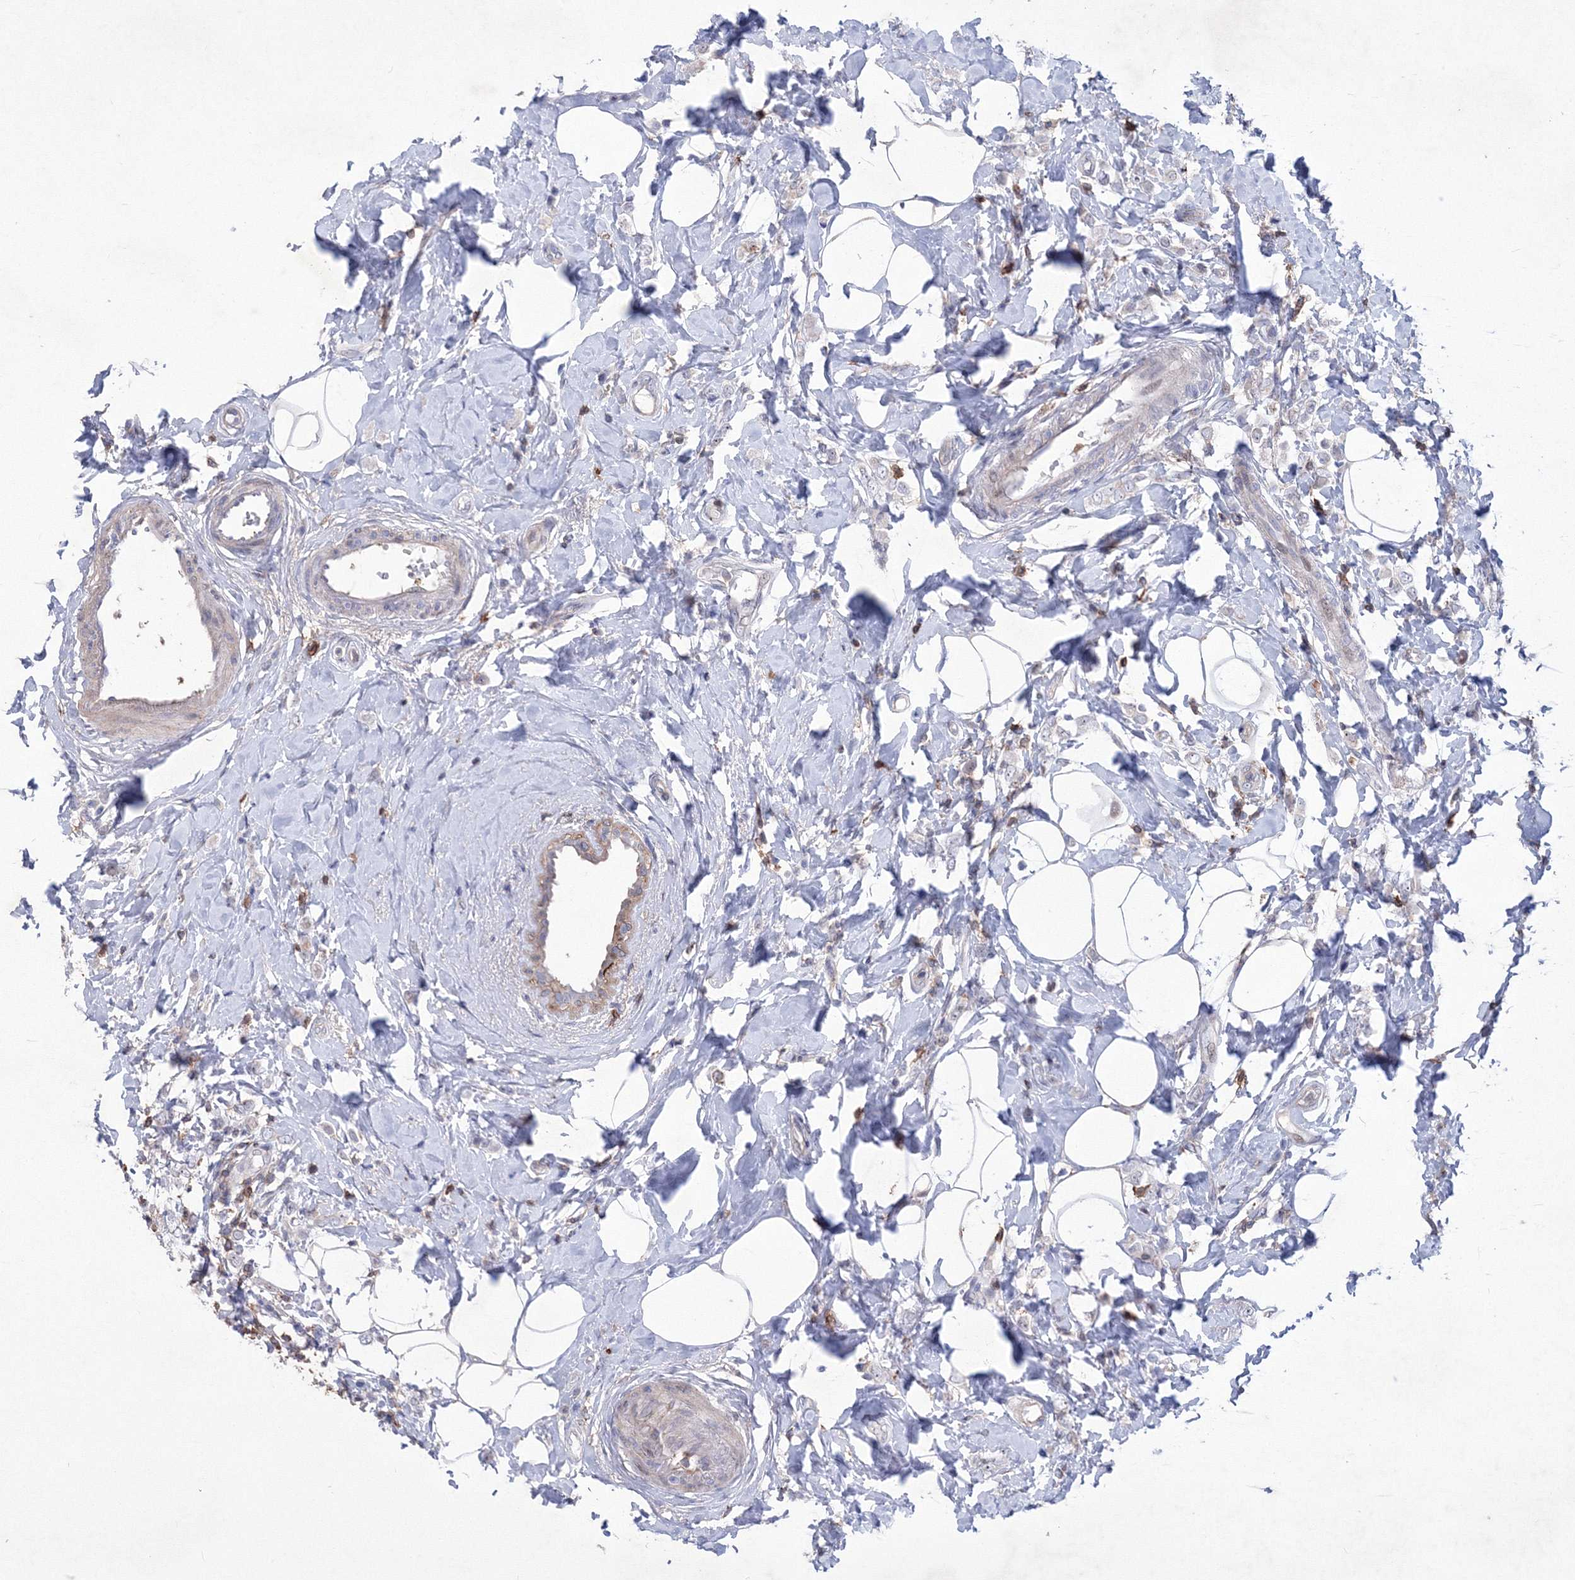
{"staining": {"intensity": "negative", "quantity": "none", "location": "none"}, "tissue": "breast cancer", "cell_type": "Tumor cells", "image_type": "cancer", "snomed": [{"axis": "morphology", "description": "Lobular carcinoma"}, {"axis": "topography", "description": "Breast"}], "caption": "Image shows no protein positivity in tumor cells of breast cancer (lobular carcinoma) tissue.", "gene": "RNPEPL1", "patient": {"sex": "female", "age": 47}}